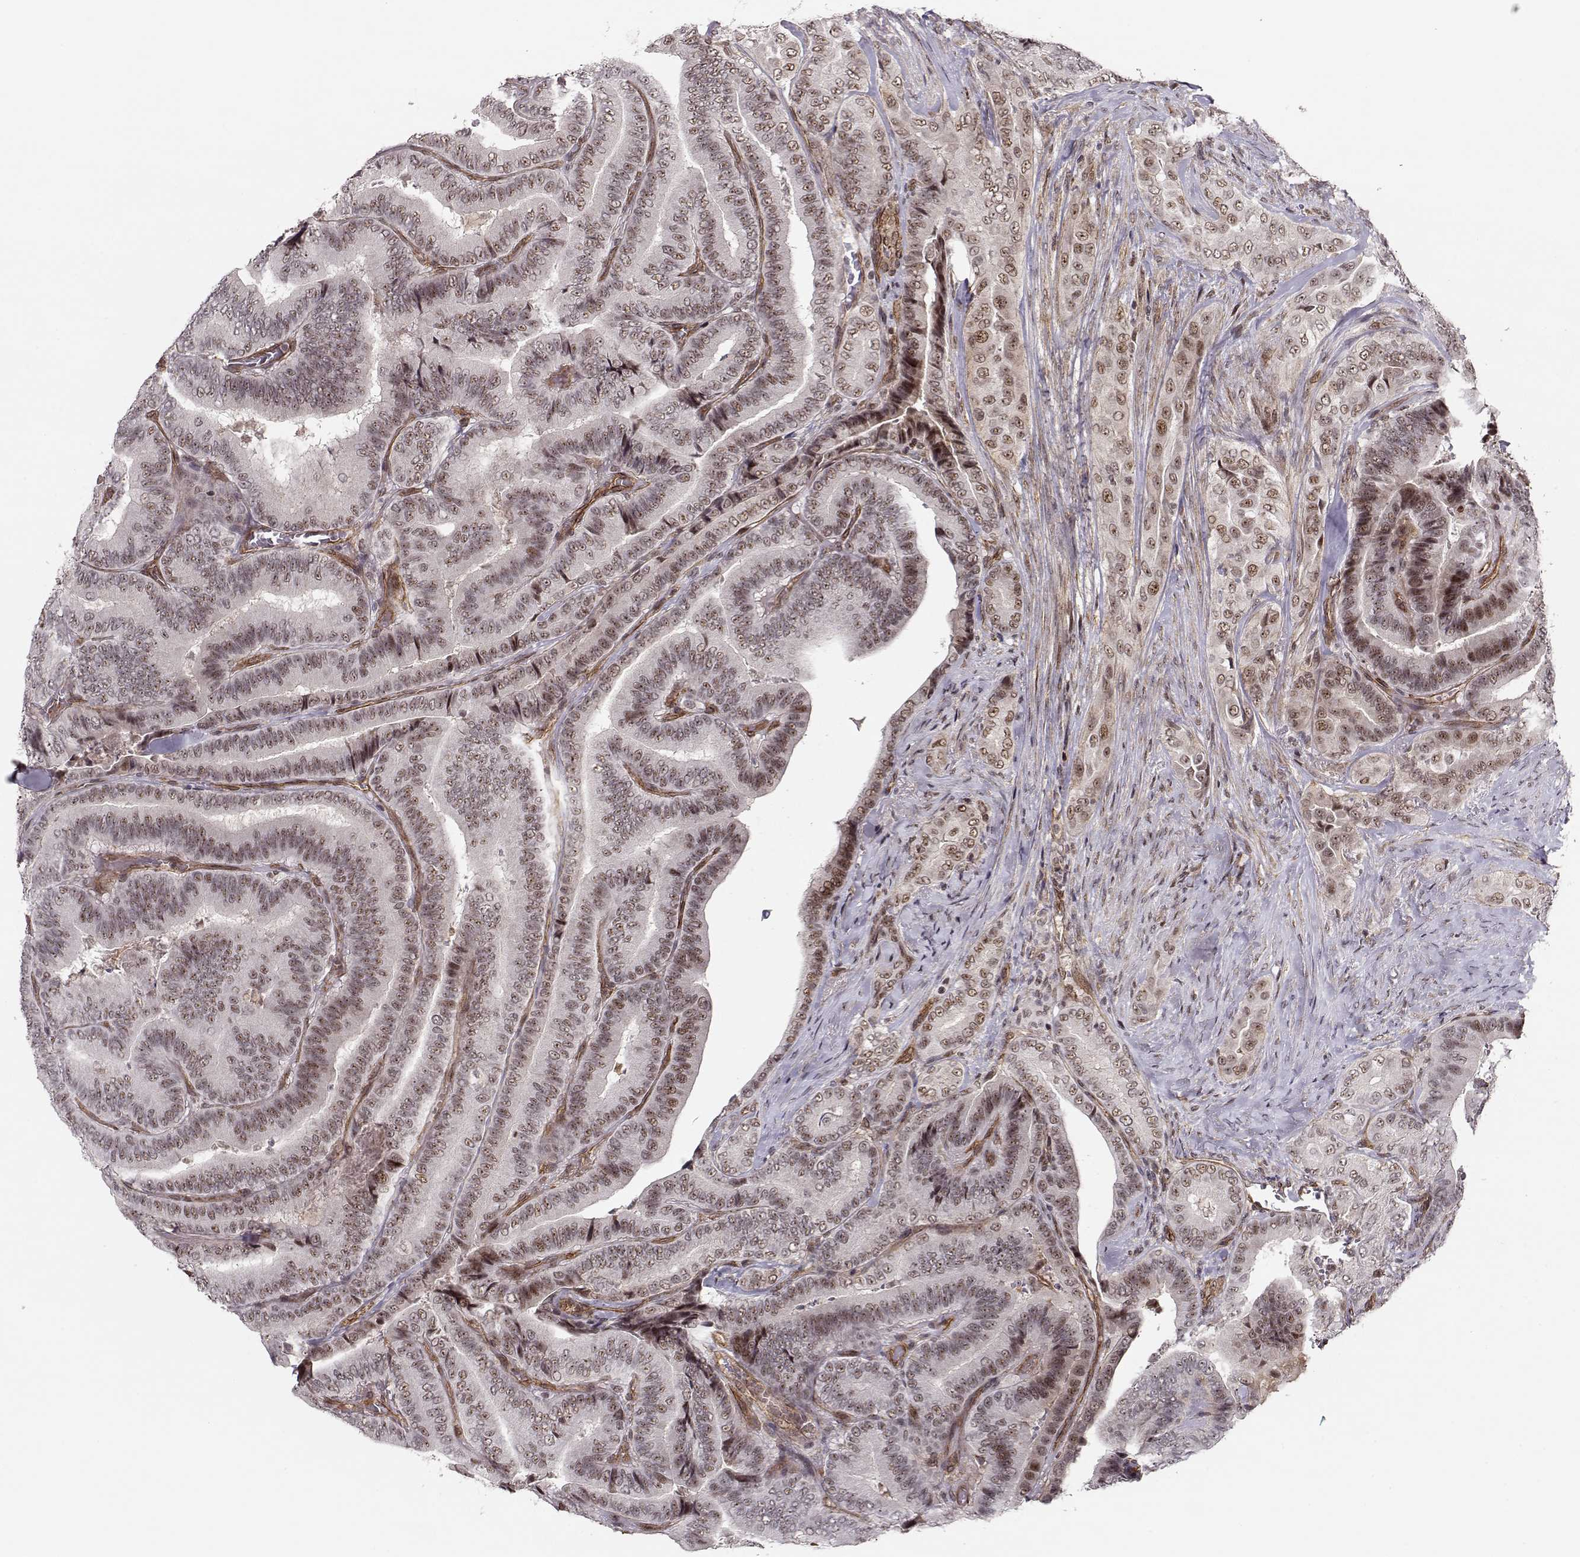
{"staining": {"intensity": "moderate", "quantity": "25%-75%", "location": "nuclear"}, "tissue": "thyroid cancer", "cell_type": "Tumor cells", "image_type": "cancer", "snomed": [{"axis": "morphology", "description": "Papillary adenocarcinoma, NOS"}, {"axis": "topography", "description": "Thyroid gland"}], "caption": "Protein analysis of thyroid cancer (papillary adenocarcinoma) tissue displays moderate nuclear positivity in approximately 25%-75% of tumor cells.", "gene": "CIR1", "patient": {"sex": "male", "age": 61}}